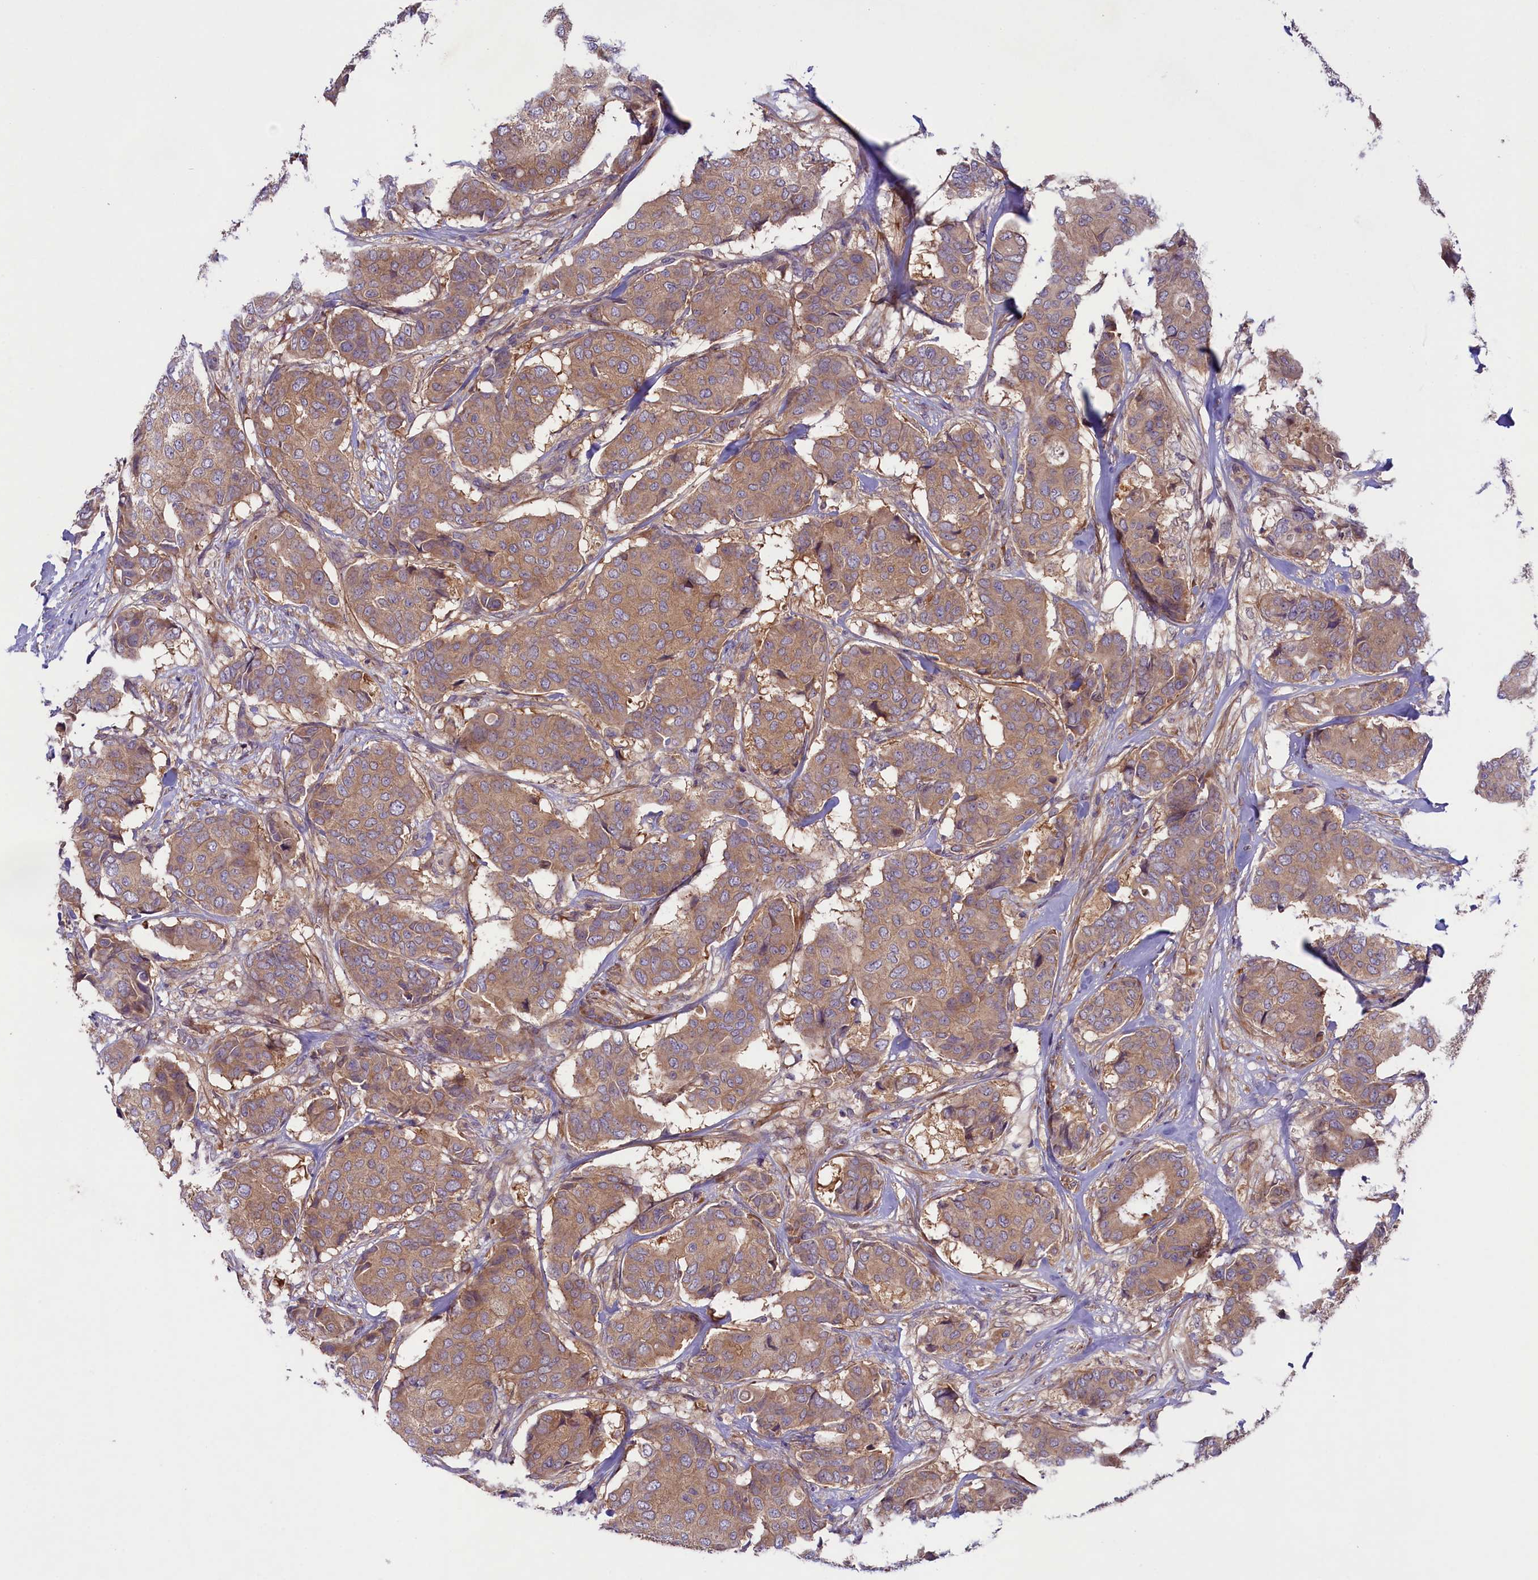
{"staining": {"intensity": "moderate", "quantity": ">75%", "location": "cytoplasmic/membranous"}, "tissue": "breast cancer", "cell_type": "Tumor cells", "image_type": "cancer", "snomed": [{"axis": "morphology", "description": "Duct carcinoma"}, {"axis": "topography", "description": "Breast"}], "caption": "Breast invasive ductal carcinoma was stained to show a protein in brown. There is medium levels of moderate cytoplasmic/membranous staining in approximately >75% of tumor cells.", "gene": "COG8", "patient": {"sex": "female", "age": 75}}